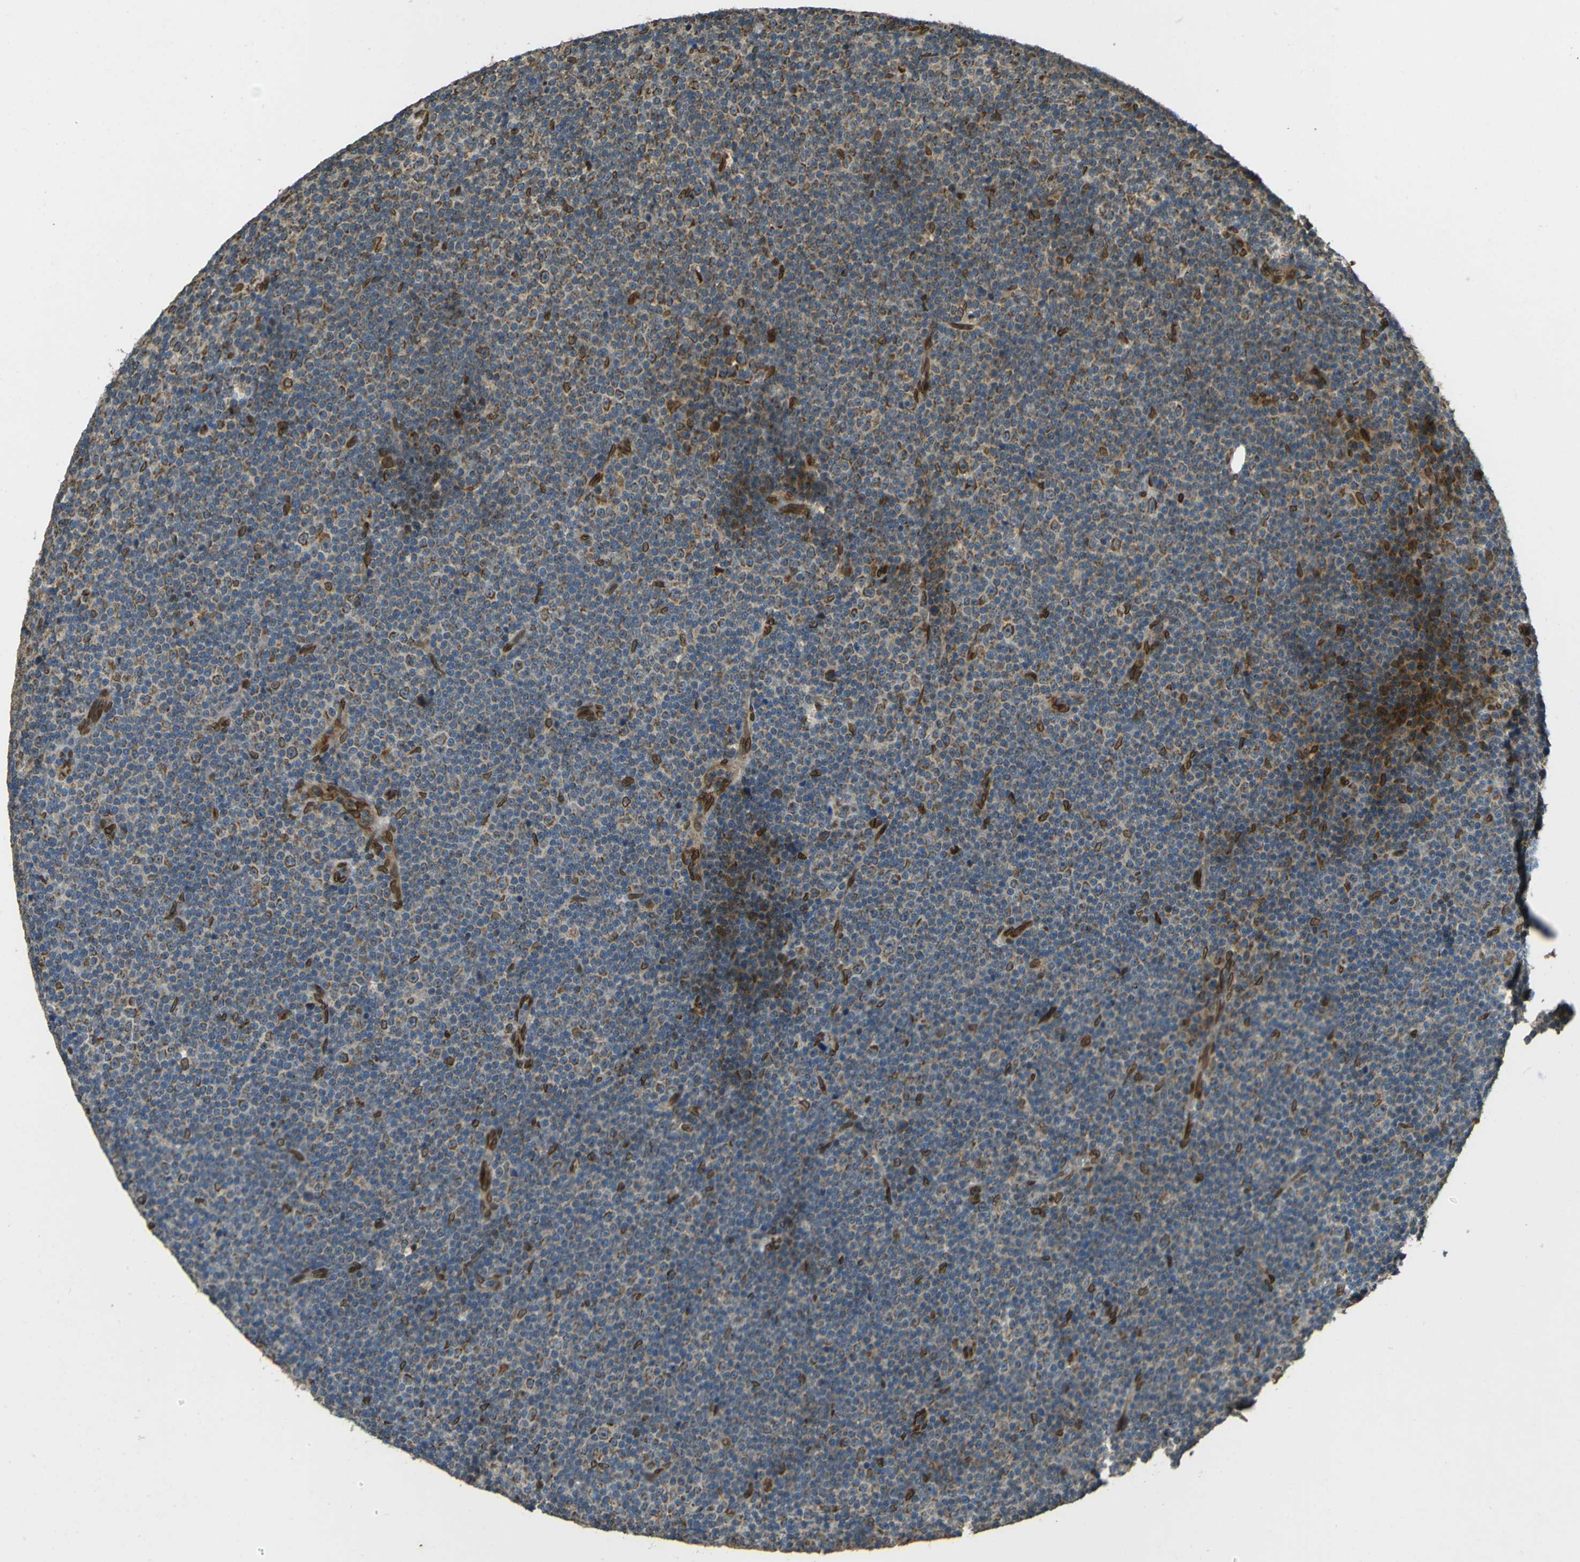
{"staining": {"intensity": "strong", "quantity": "<25%", "location": "cytoplasmic/membranous,nuclear"}, "tissue": "lymphoma", "cell_type": "Tumor cells", "image_type": "cancer", "snomed": [{"axis": "morphology", "description": "Malignant lymphoma, non-Hodgkin's type, Low grade"}, {"axis": "topography", "description": "Lymph node"}], "caption": "DAB immunohistochemical staining of low-grade malignant lymphoma, non-Hodgkin's type exhibits strong cytoplasmic/membranous and nuclear protein staining in approximately <25% of tumor cells. (IHC, brightfield microscopy, high magnification).", "gene": "GALNT1", "patient": {"sex": "female", "age": 67}}